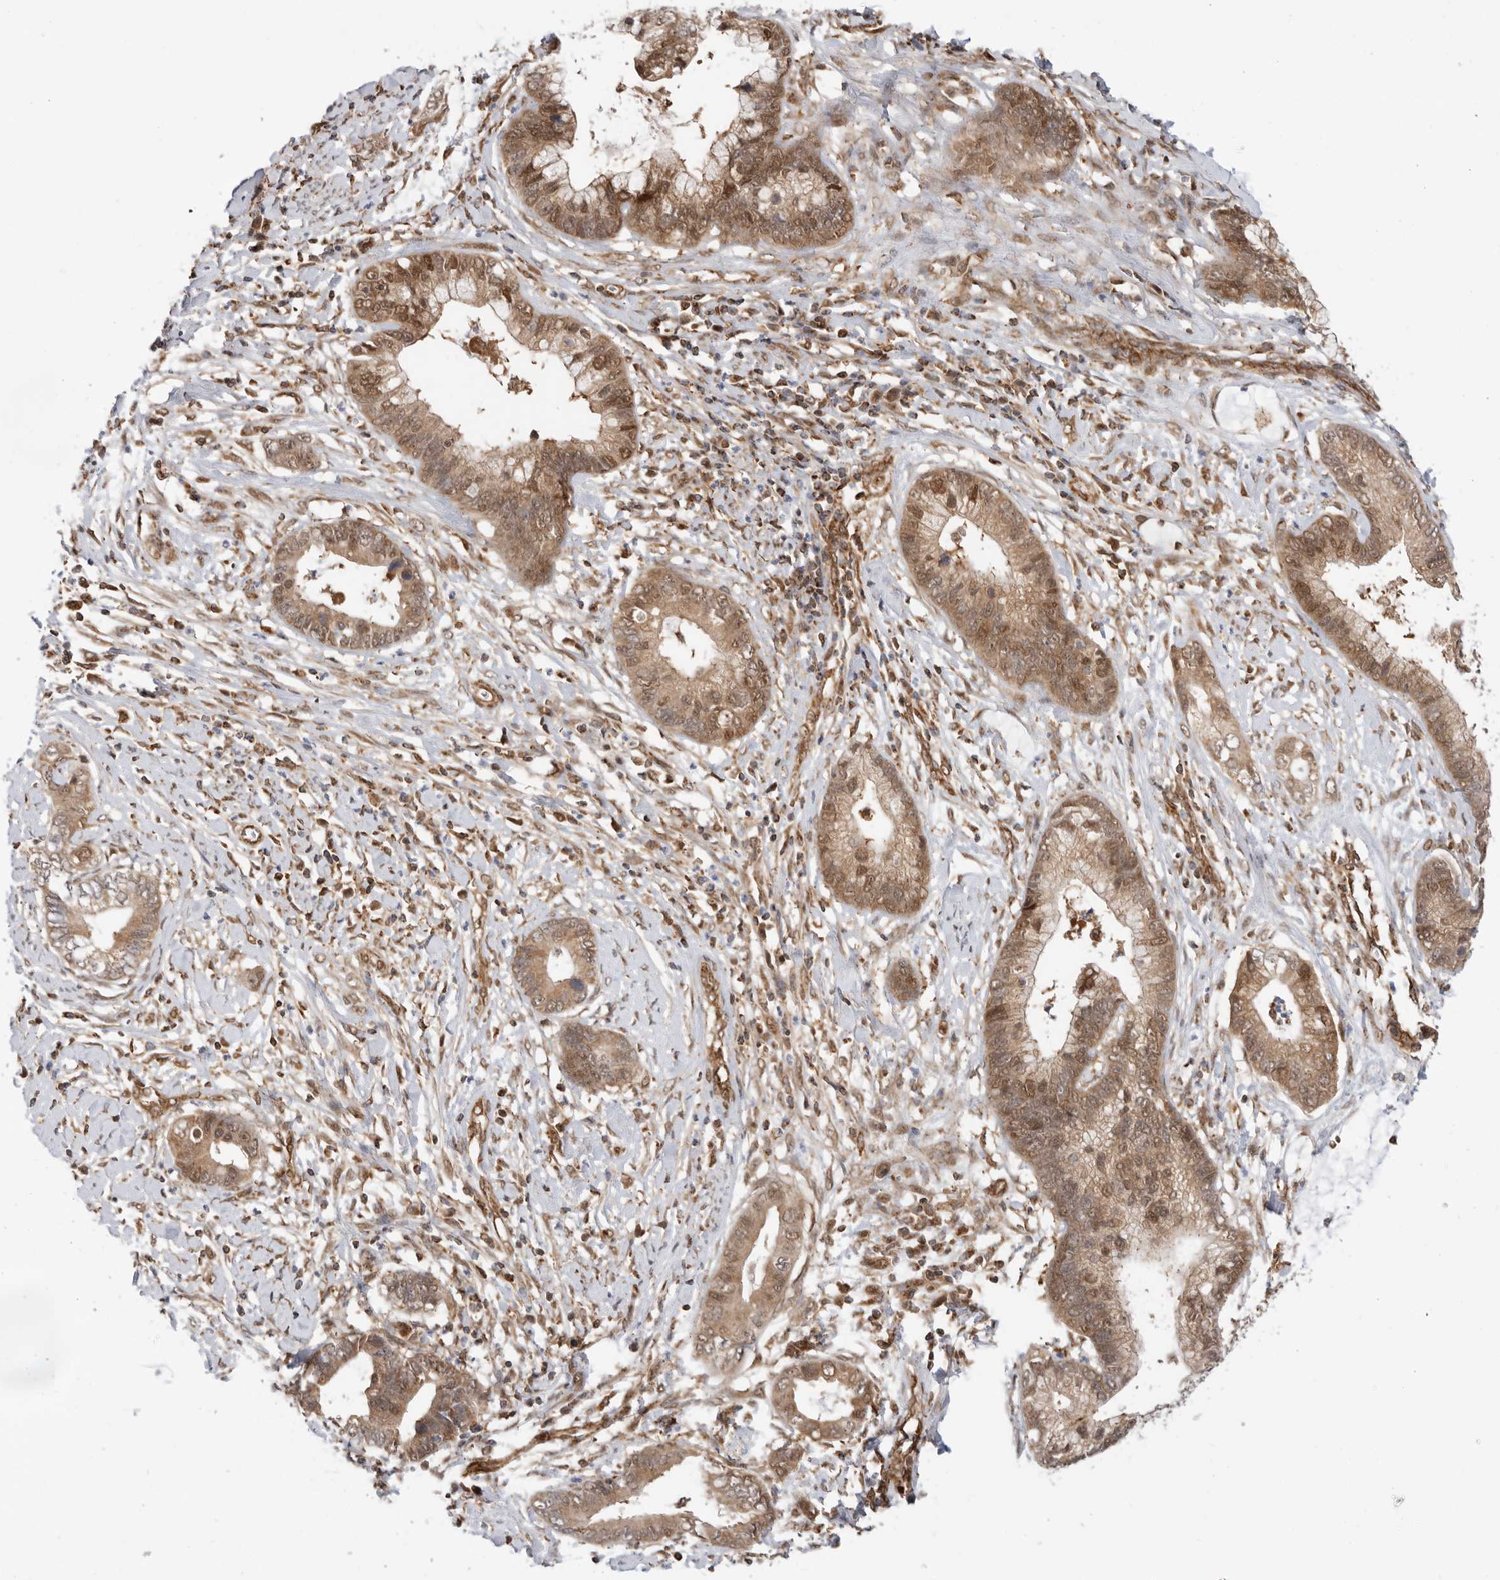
{"staining": {"intensity": "moderate", "quantity": ">75%", "location": "cytoplasmic/membranous,nuclear"}, "tissue": "cervical cancer", "cell_type": "Tumor cells", "image_type": "cancer", "snomed": [{"axis": "morphology", "description": "Adenocarcinoma, NOS"}, {"axis": "topography", "description": "Cervix"}], "caption": "Cervical cancer (adenocarcinoma) was stained to show a protein in brown. There is medium levels of moderate cytoplasmic/membranous and nuclear staining in about >75% of tumor cells.", "gene": "DCAF8", "patient": {"sex": "female", "age": 44}}